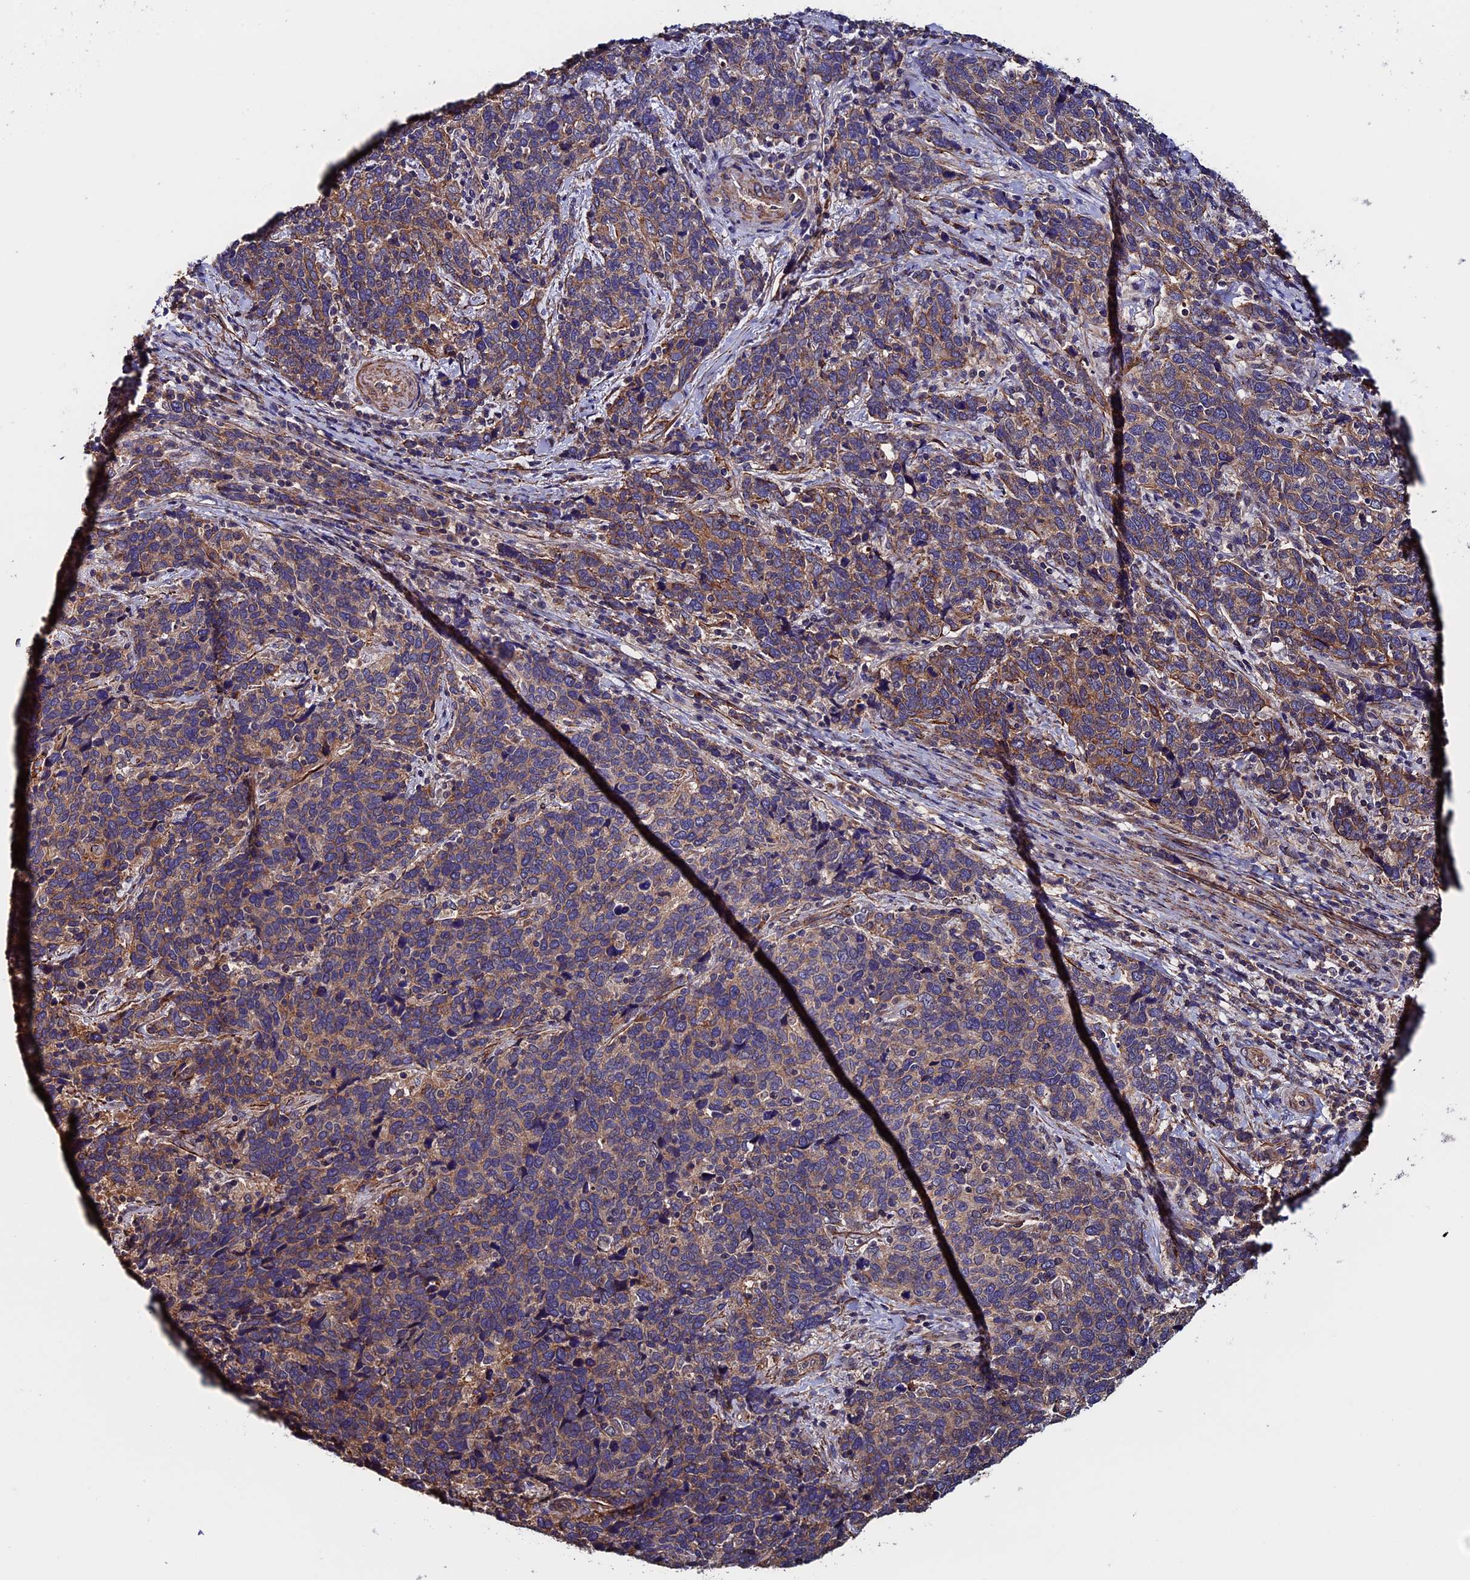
{"staining": {"intensity": "weak", "quantity": "25%-75%", "location": "cytoplasmic/membranous"}, "tissue": "cervical cancer", "cell_type": "Tumor cells", "image_type": "cancer", "snomed": [{"axis": "morphology", "description": "Squamous cell carcinoma, NOS"}, {"axis": "topography", "description": "Cervix"}], "caption": "Weak cytoplasmic/membranous expression is appreciated in about 25%-75% of tumor cells in cervical squamous cell carcinoma.", "gene": "SLC9A5", "patient": {"sex": "female", "age": 41}}